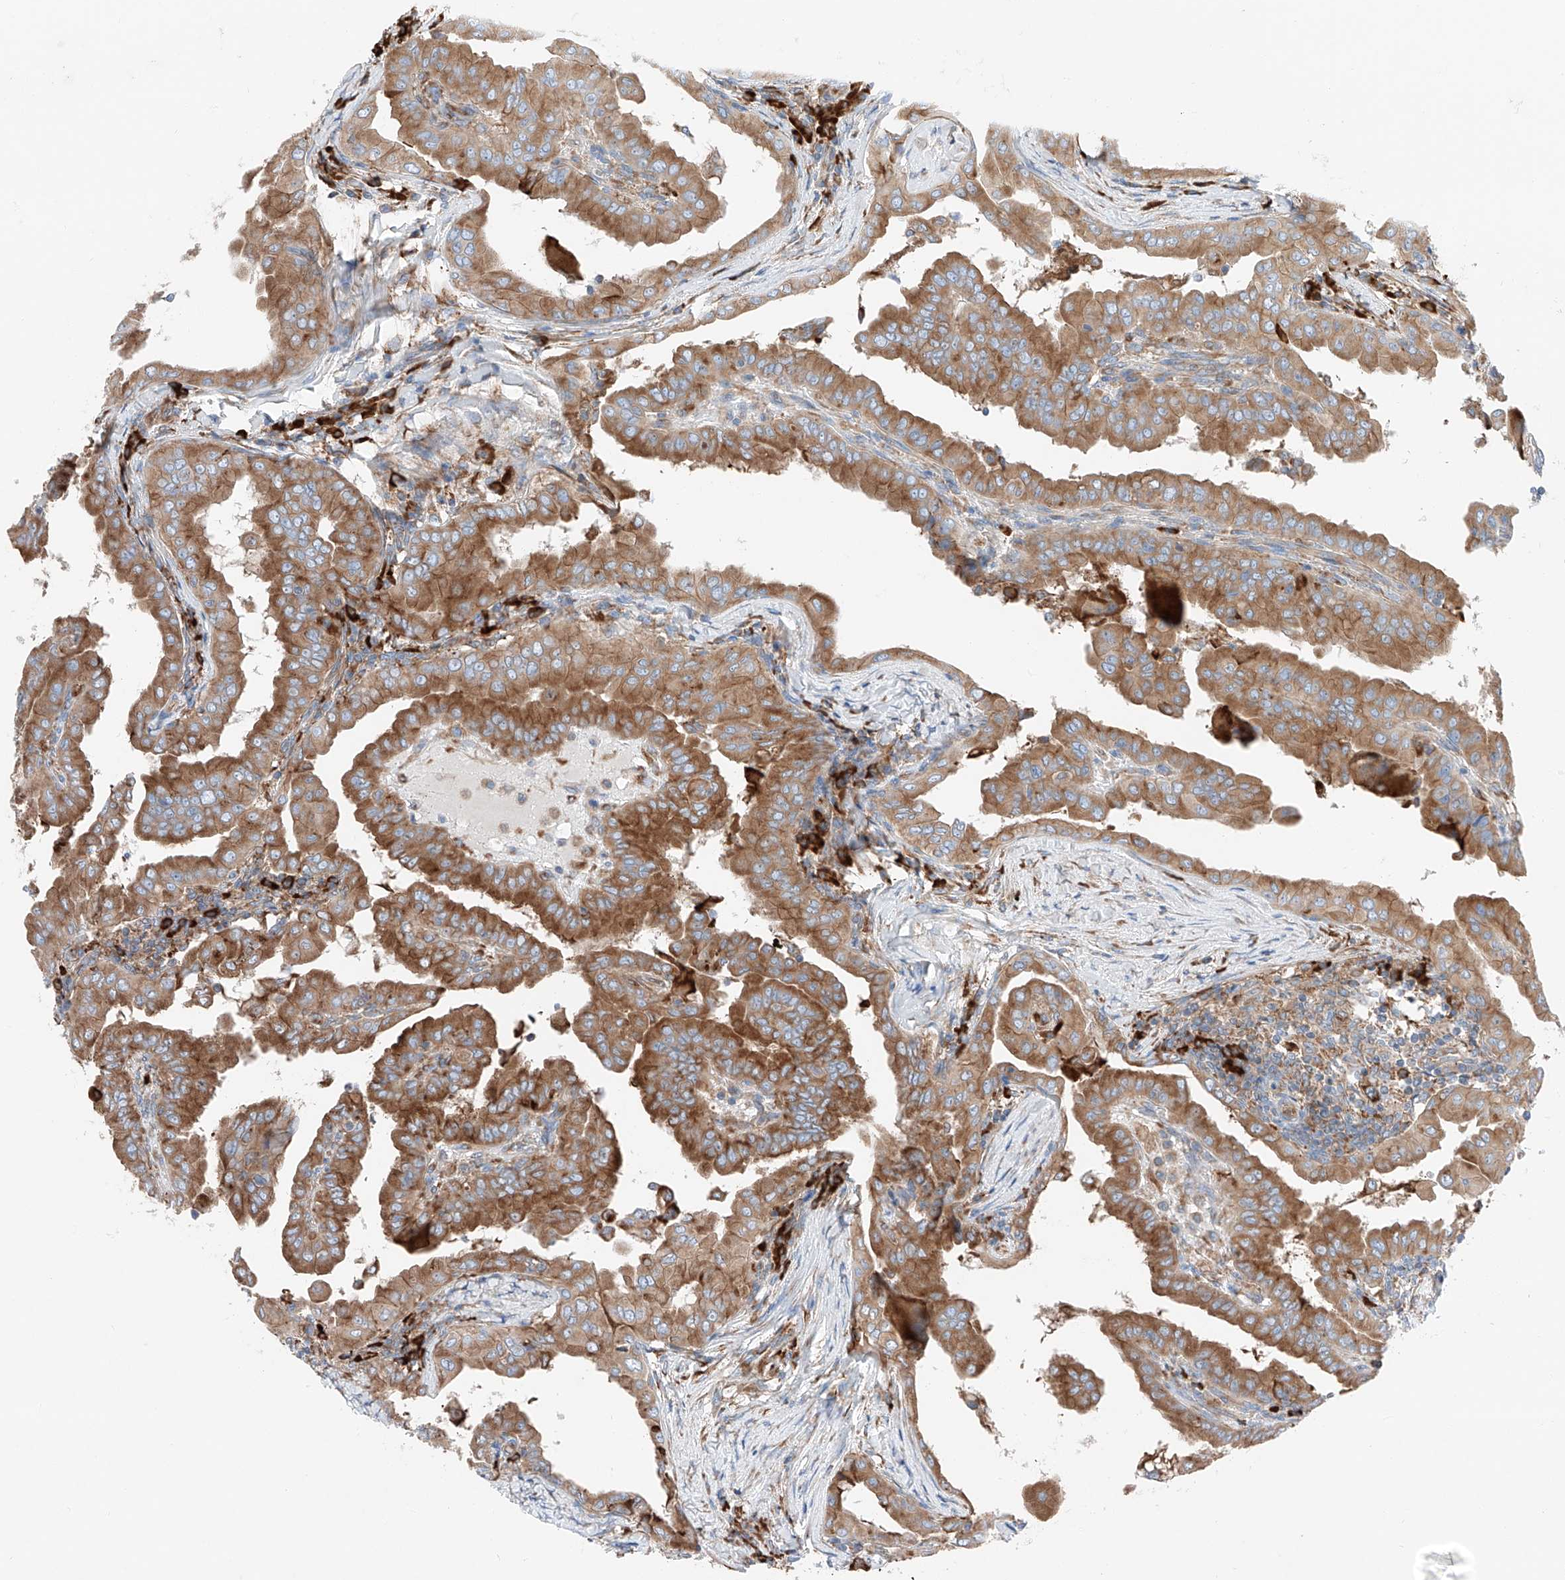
{"staining": {"intensity": "moderate", "quantity": ">75%", "location": "cytoplasmic/membranous"}, "tissue": "thyroid cancer", "cell_type": "Tumor cells", "image_type": "cancer", "snomed": [{"axis": "morphology", "description": "Papillary adenocarcinoma, NOS"}, {"axis": "topography", "description": "Thyroid gland"}], "caption": "Protein expression analysis of human thyroid papillary adenocarcinoma reveals moderate cytoplasmic/membranous staining in about >75% of tumor cells.", "gene": "CRELD1", "patient": {"sex": "male", "age": 33}}